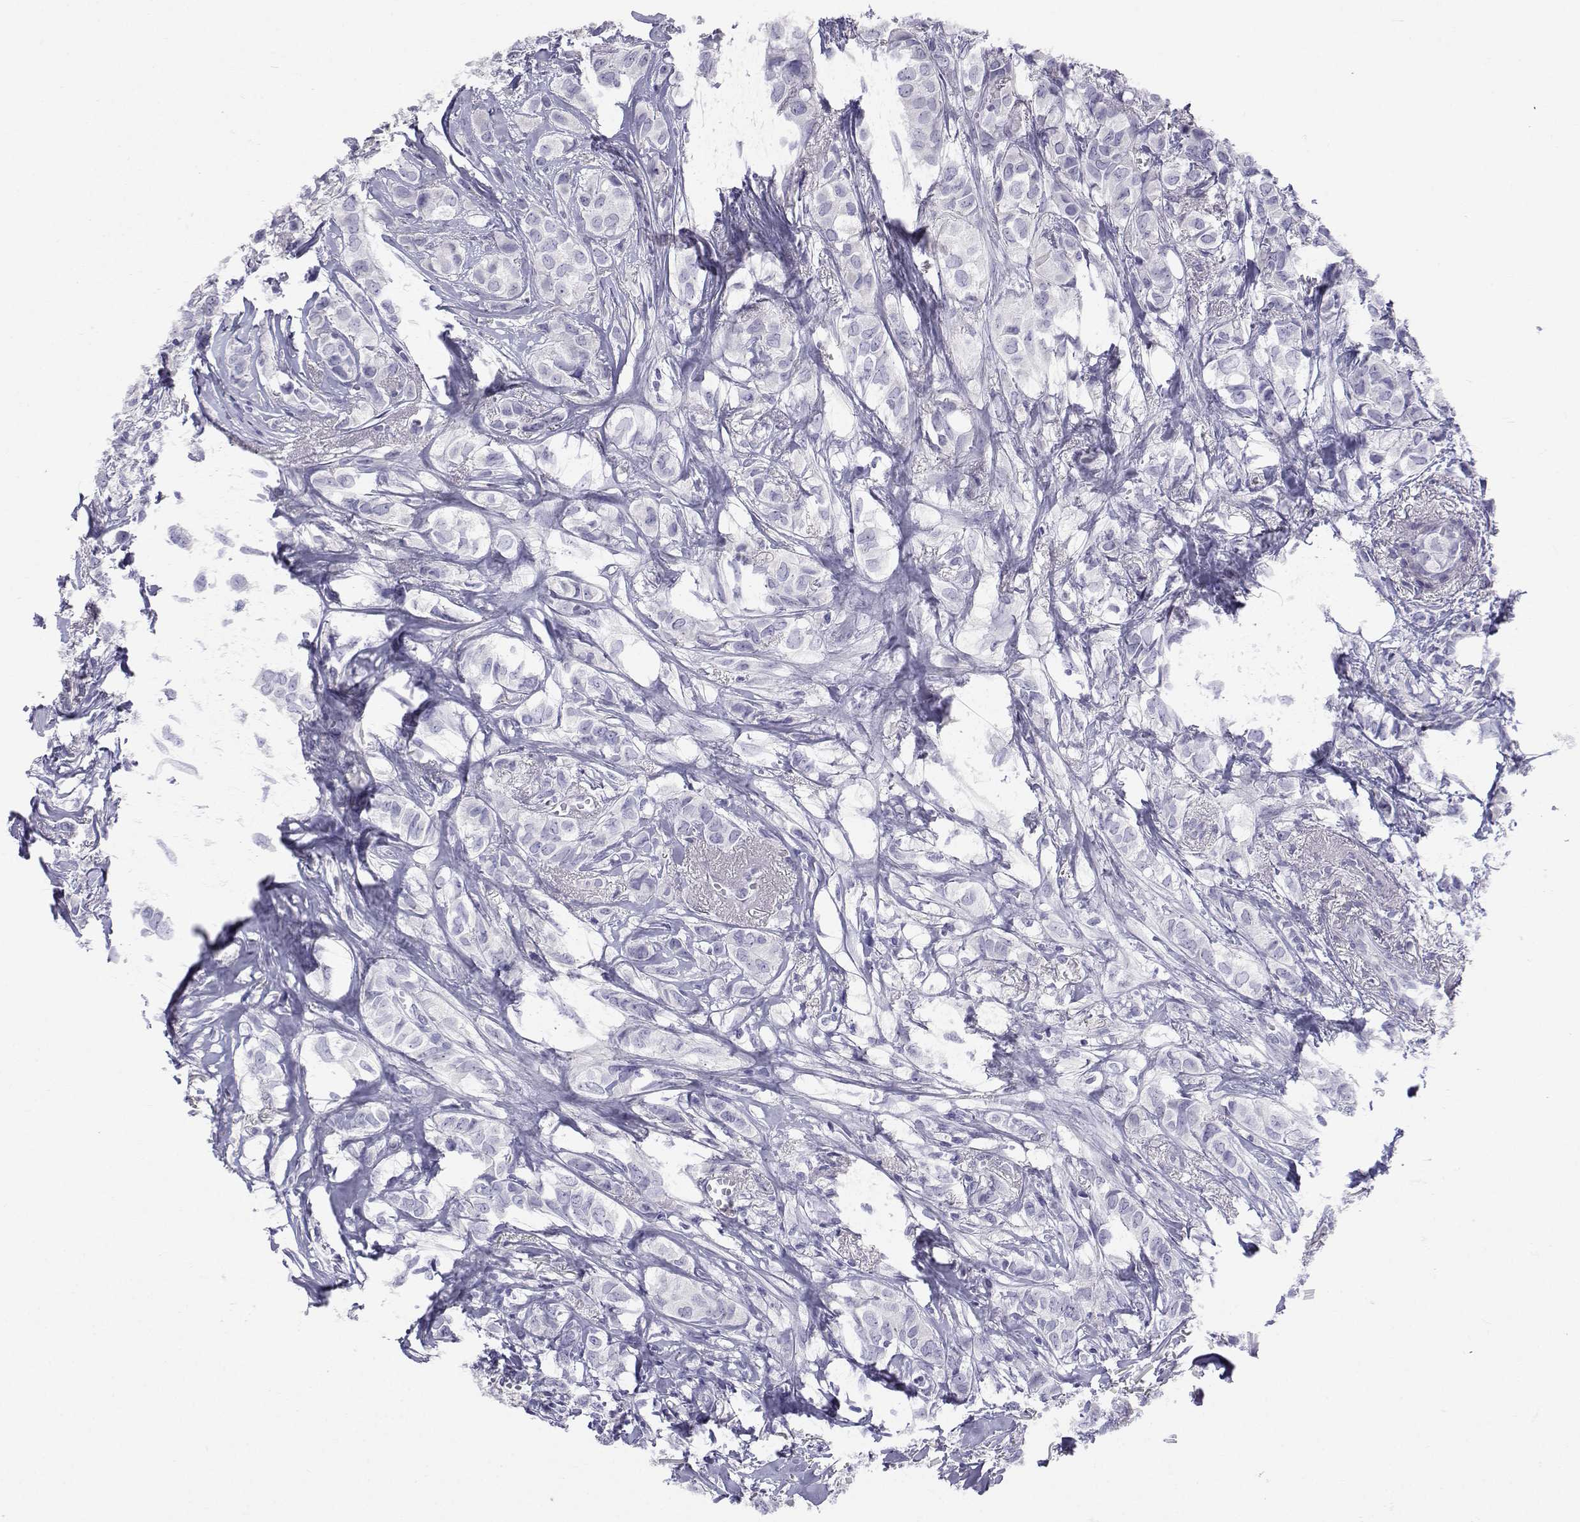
{"staining": {"intensity": "negative", "quantity": "none", "location": "none"}, "tissue": "breast cancer", "cell_type": "Tumor cells", "image_type": "cancer", "snomed": [{"axis": "morphology", "description": "Duct carcinoma"}, {"axis": "topography", "description": "Breast"}], "caption": "Breast cancer stained for a protein using immunohistochemistry (IHC) displays no positivity tumor cells.", "gene": "SLC6A3", "patient": {"sex": "female", "age": 85}}